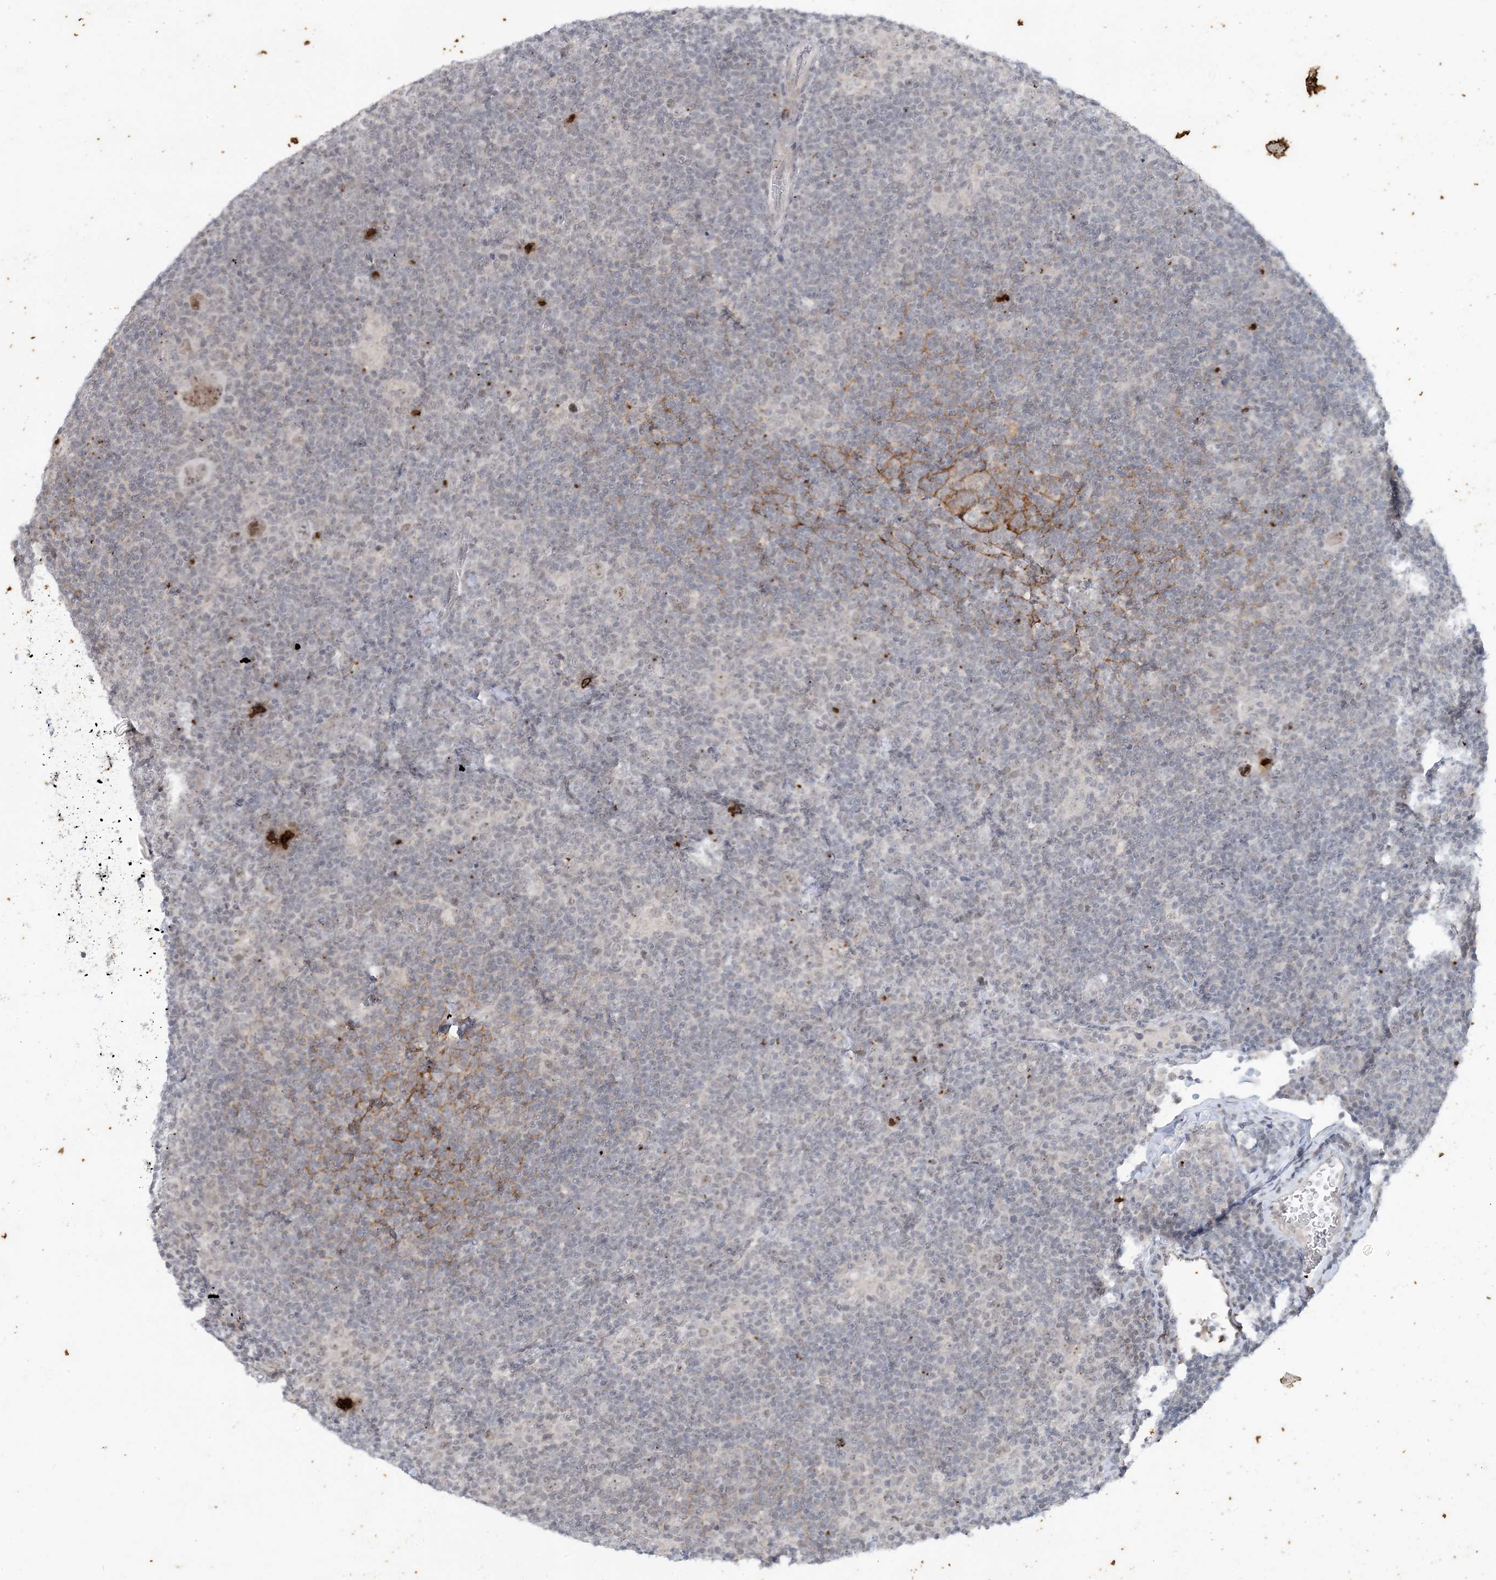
{"staining": {"intensity": "moderate", "quantity": "<25%", "location": "nuclear"}, "tissue": "lymphoma", "cell_type": "Tumor cells", "image_type": "cancer", "snomed": [{"axis": "morphology", "description": "Hodgkin's disease, NOS"}, {"axis": "topography", "description": "Lymph node"}], "caption": "IHC (DAB) staining of human Hodgkin's disease exhibits moderate nuclear protein staining in approximately <25% of tumor cells.", "gene": "LEXM", "patient": {"sex": "female", "age": 57}}